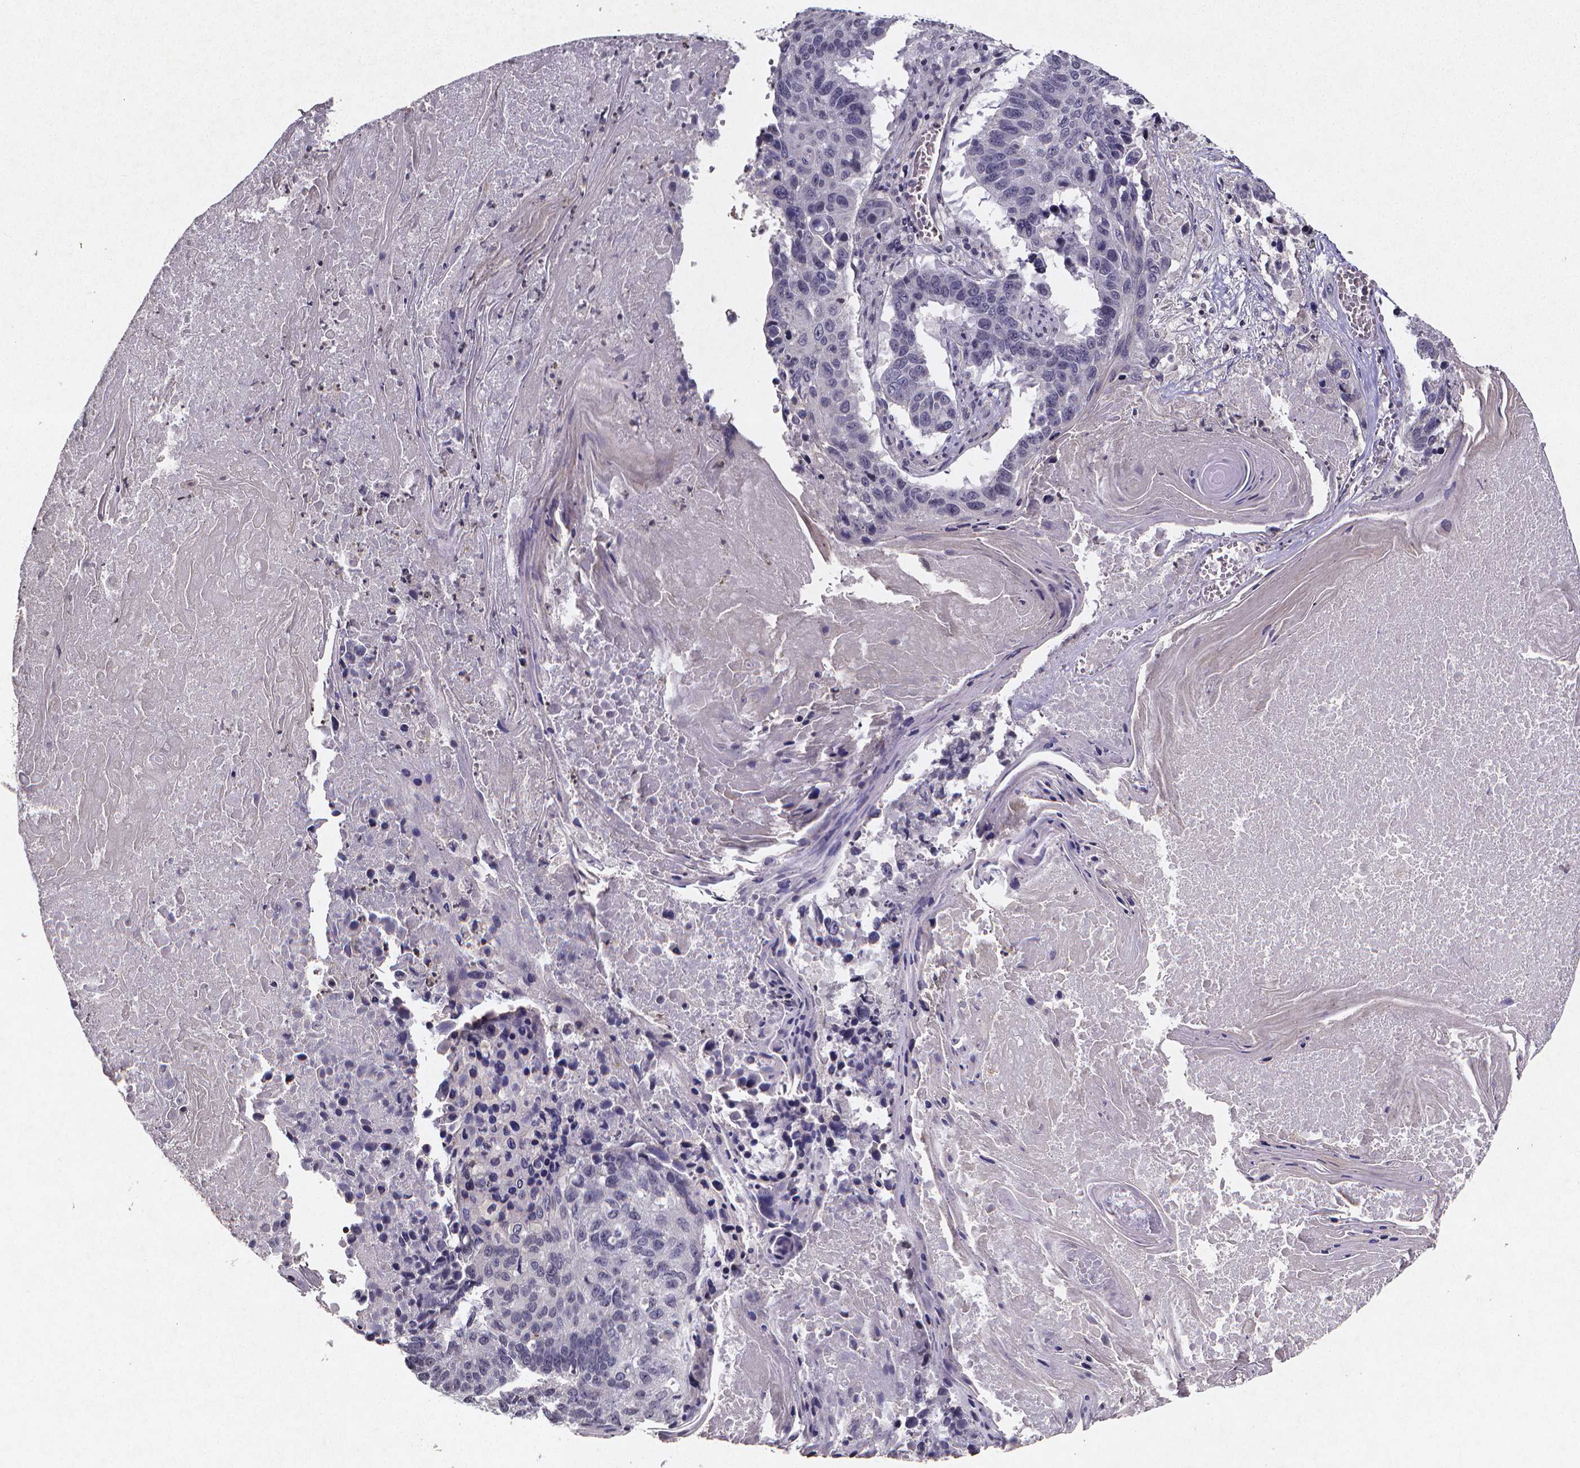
{"staining": {"intensity": "negative", "quantity": "none", "location": "none"}, "tissue": "lung cancer", "cell_type": "Tumor cells", "image_type": "cancer", "snomed": [{"axis": "morphology", "description": "Squamous cell carcinoma, NOS"}, {"axis": "topography", "description": "Lung"}], "caption": "DAB (3,3'-diaminobenzidine) immunohistochemical staining of human lung cancer displays no significant staining in tumor cells. The staining was performed using DAB (3,3'-diaminobenzidine) to visualize the protein expression in brown, while the nuclei were stained in blue with hematoxylin (Magnification: 20x).", "gene": "TP73", "patient": {"sex": "male", "age": 73}}